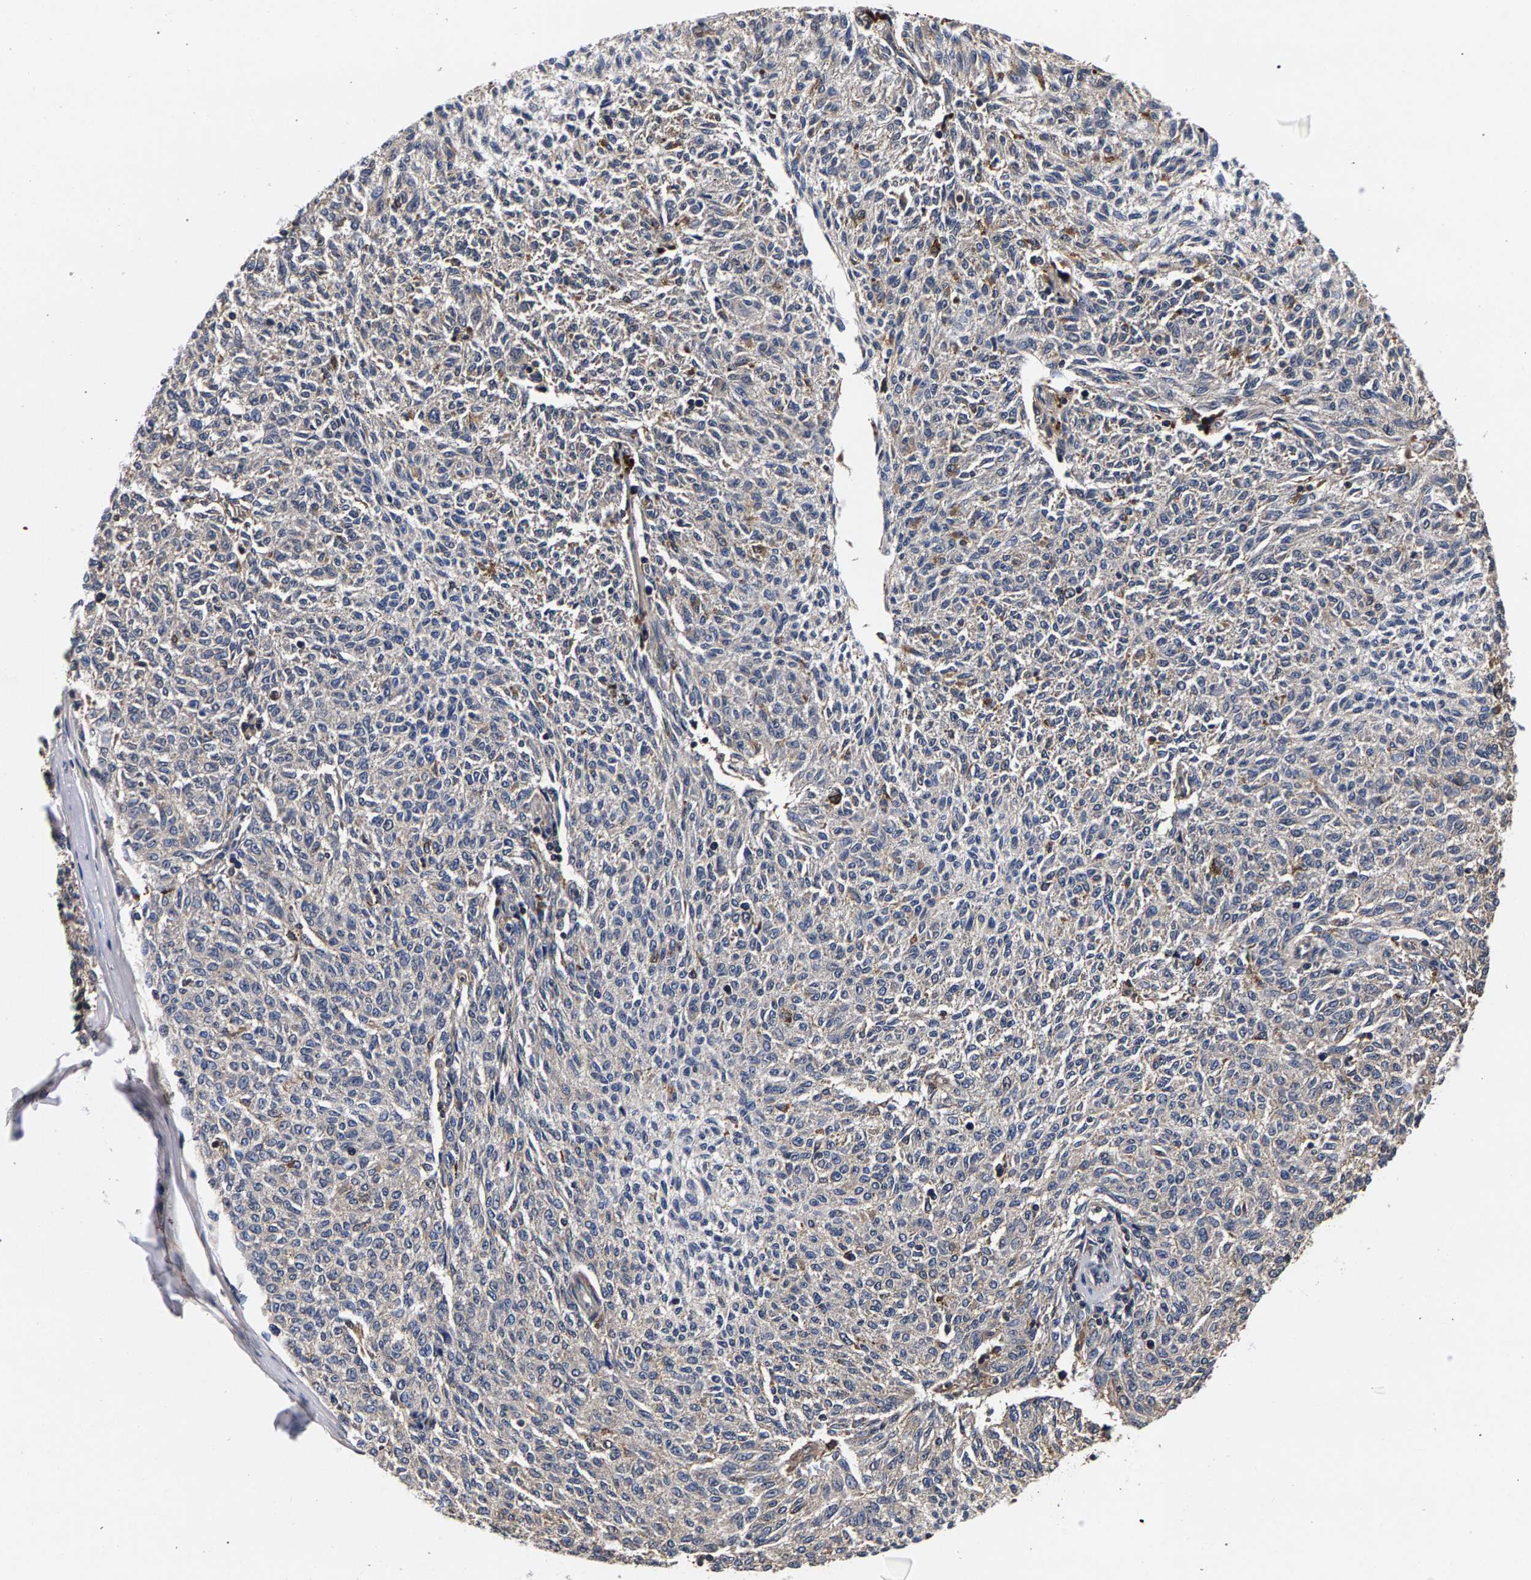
{"staining": {"intensity": "negative", "quantity": "none", "location": "none"}, "tissue": "melanoma", "cell_type": "Tumor cells", "image_type": "cancer", "snomed": [{"axis": "morphology", "description": "Malignant melanoma, NOS"}, {"axis": "topography", "description": "Skin"}], "caption": "Immunohistochemistry (IHC) of human melanoma shows no staining in tumor cells. (Stains: DAB IHC with hematoxylin counter stain, Microscopy: brightfield microscopy at high magnification).", "gene": "MARCHF7", "patient": {"sex": "female", "age": 72}}